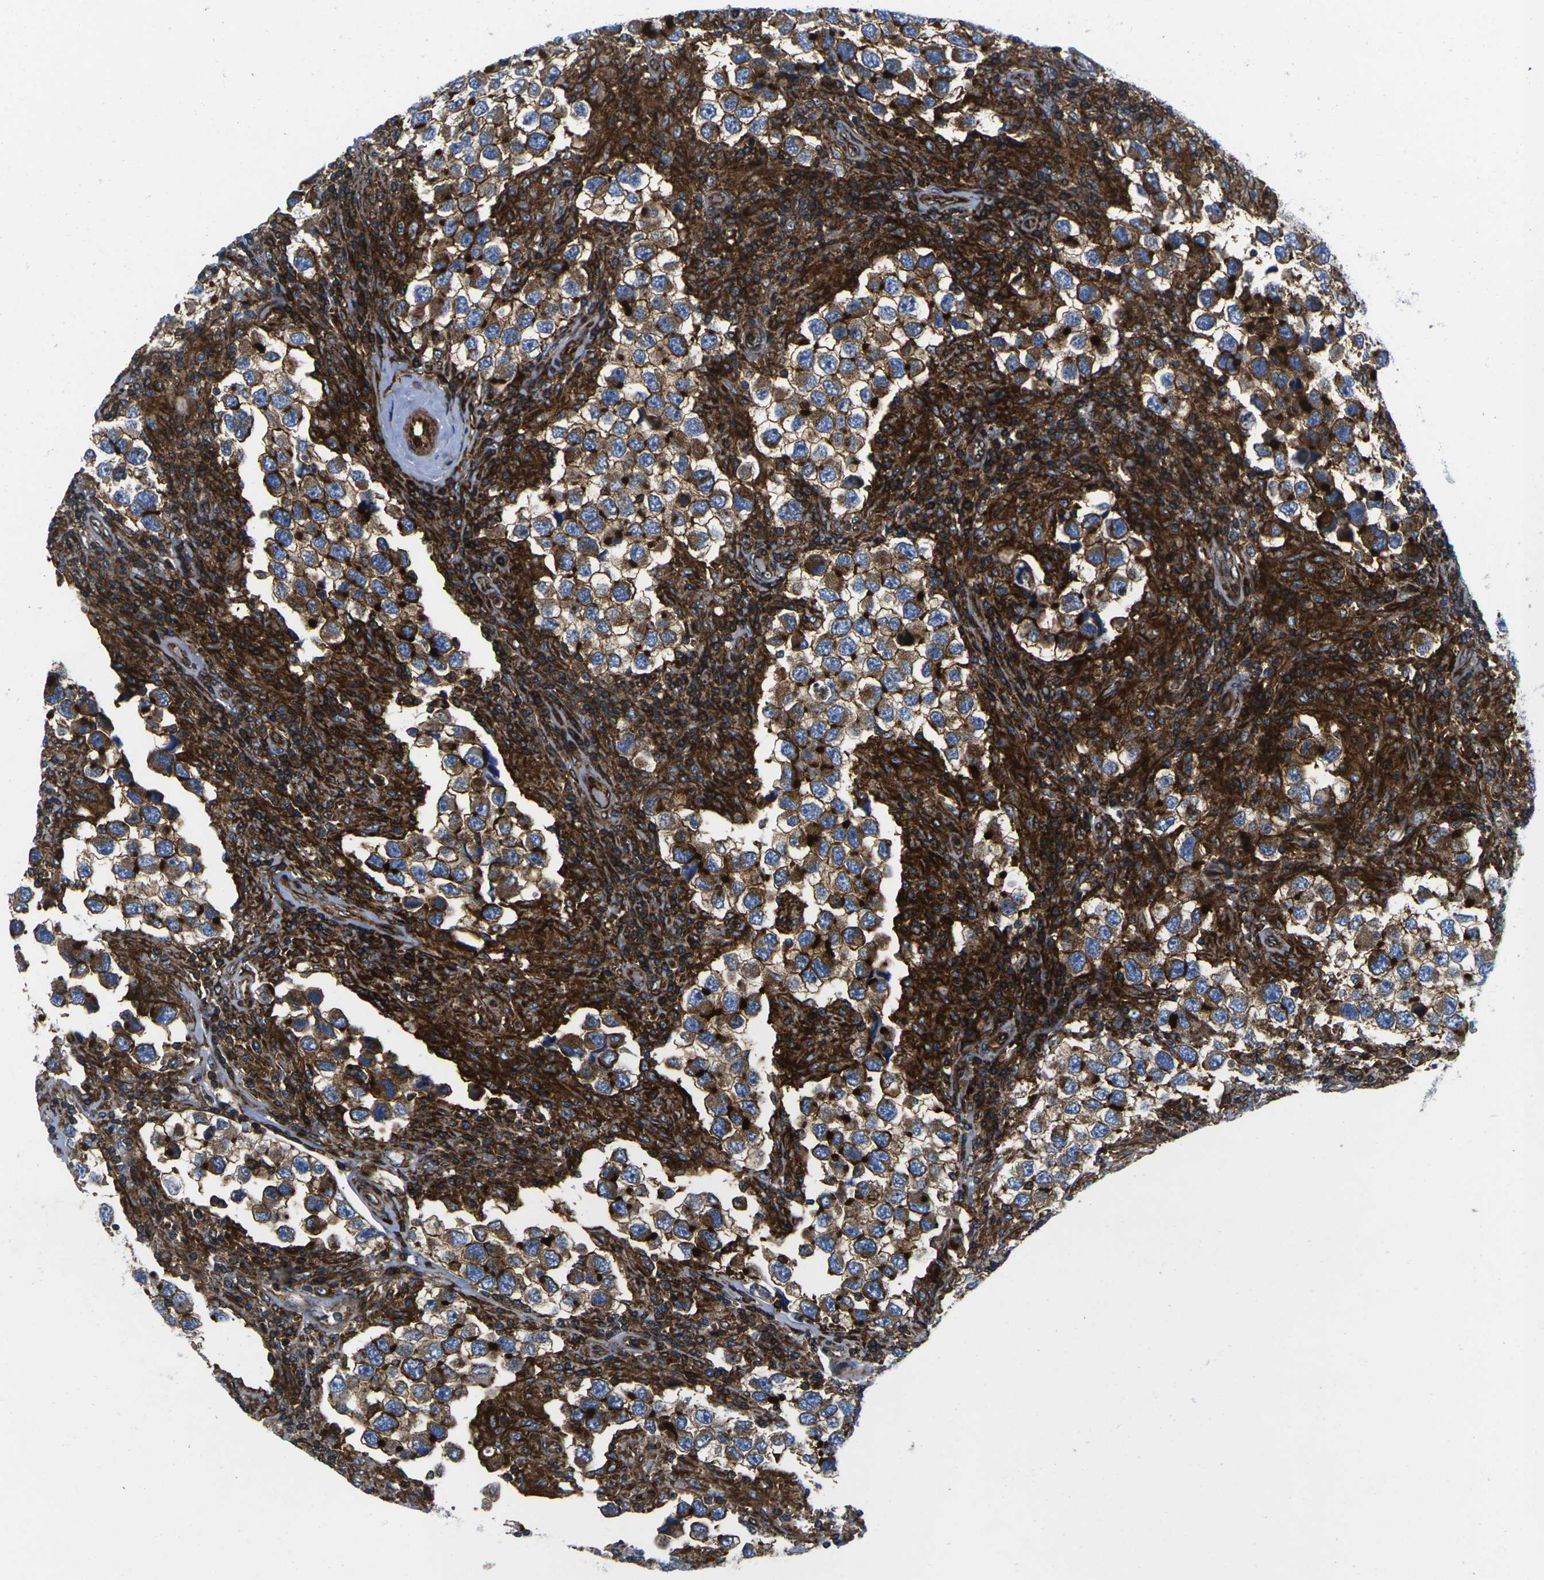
{"staining": {"intensity": "strong", "quantity": "25%-75%", "location": "cytoplasmic/membranous"}, "tissue": "testis cancer", "cell_type": "Tumor cells", "image_type": "cancer", "snomed": [{"axis": "morphology", "description": "Carcinoma, Embryonal, NOS"}, {"axis": "topography", "description": "Testis"}], "caption": "Protein expression by immunohistochemistry exhibits strong cytoplasmic/membranous expression in about 25%-75% of tumor cells in testis cancer (embryonal carcinoma). Ihc stains the protein of interest in brown and the nuclei are stained blue.", "gene": "IQGAP1", "patient": {"sex": "male", "age": 21}}